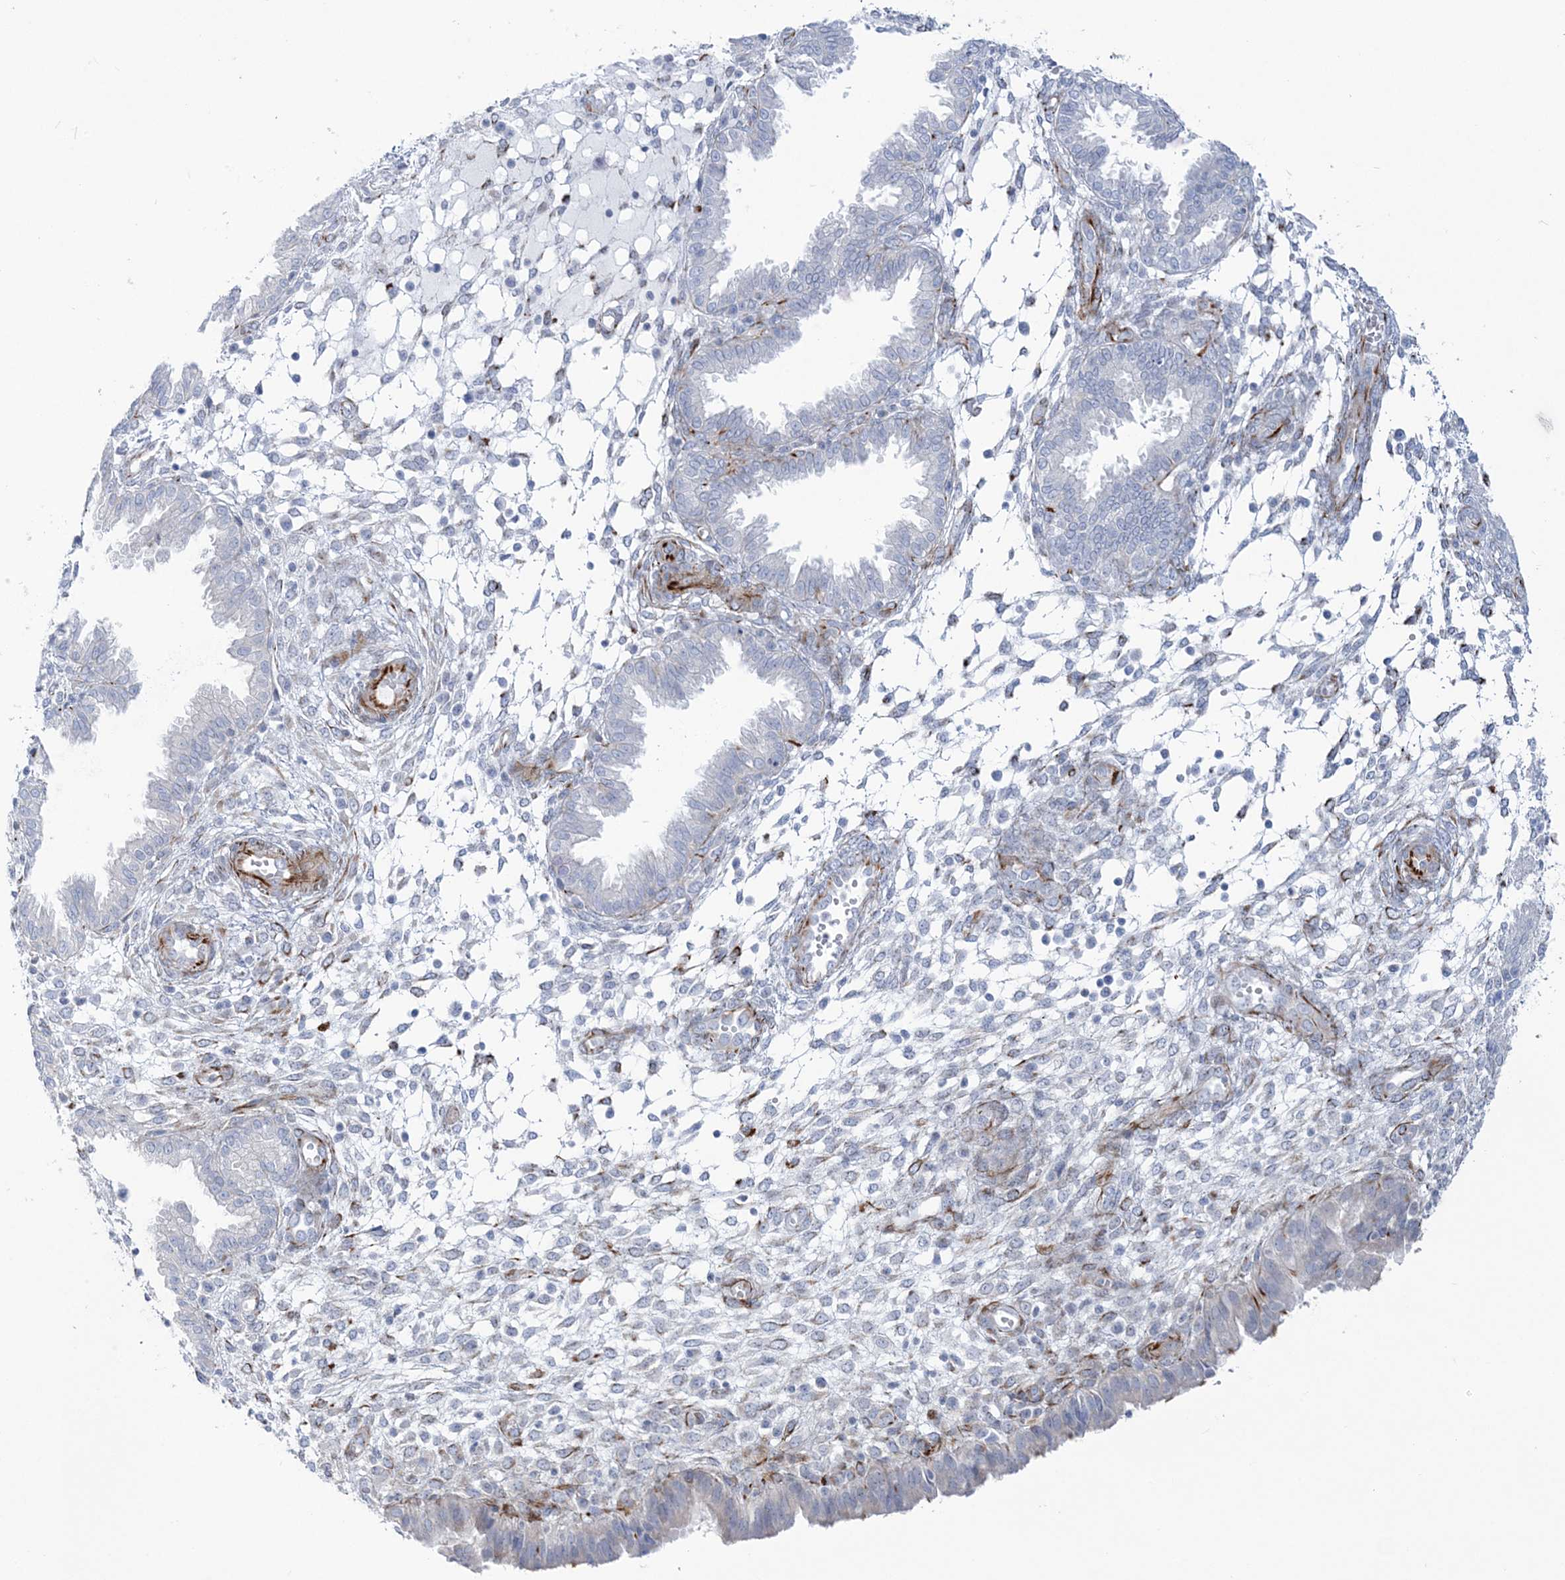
{"staining": {"intensity": "negative", "quantity": "none", "location": "none"}, "tissue": "endometrium", "cell_type": "Cells in endometrial stroma", "image_type": "normal", "snomed": [{"axis": "morphology", "description": "Normal tissue, NOS"}, {"axis": "topography", "description": "Endometrium"}], "caption": "Endometrium stained for a protein using immunohistochemistry shows no positivity cells in endometrial stroma.", "gene": "PPIL6", "patient": {"sex": "female", "age": 33}}